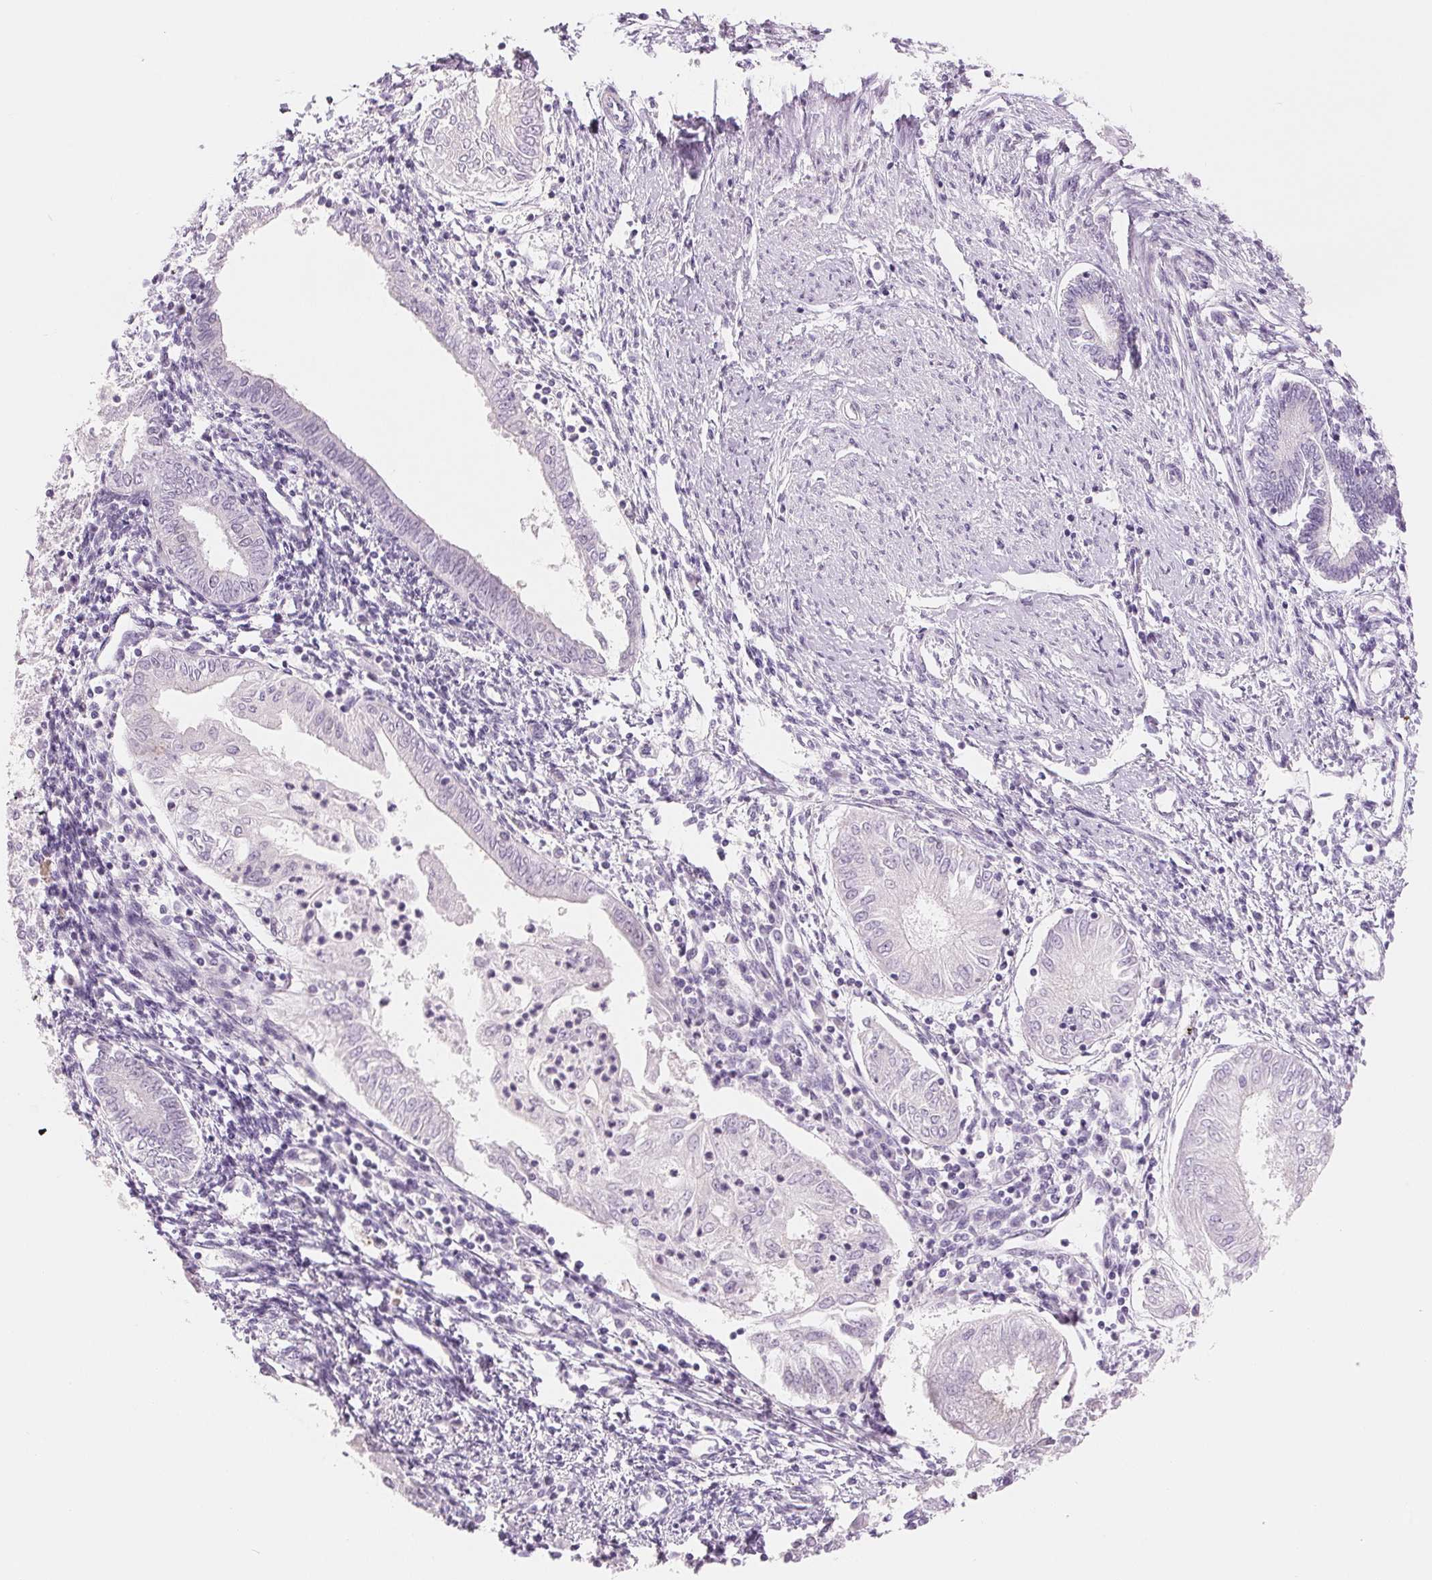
{"staining": {"intensity": "negative", "quantity": "none", "location": "none"}, "tissue": "endometrial cancer", "cell_type": "Tumor cells", "image_type": "cancer", "snomed": [{"axis": "morphology", "description": "Adenocarcinoma, NOS"}, {"axis": "topography", "description": "Endometrium"}], "caption": "This is an immunohistochemistry (IHC) photomicrograph of endometrial adenocarcinoma. There is no positivity in tumor cells.", "gene": "CCDC168", "patient": {"sex": "female", "age": 68}}